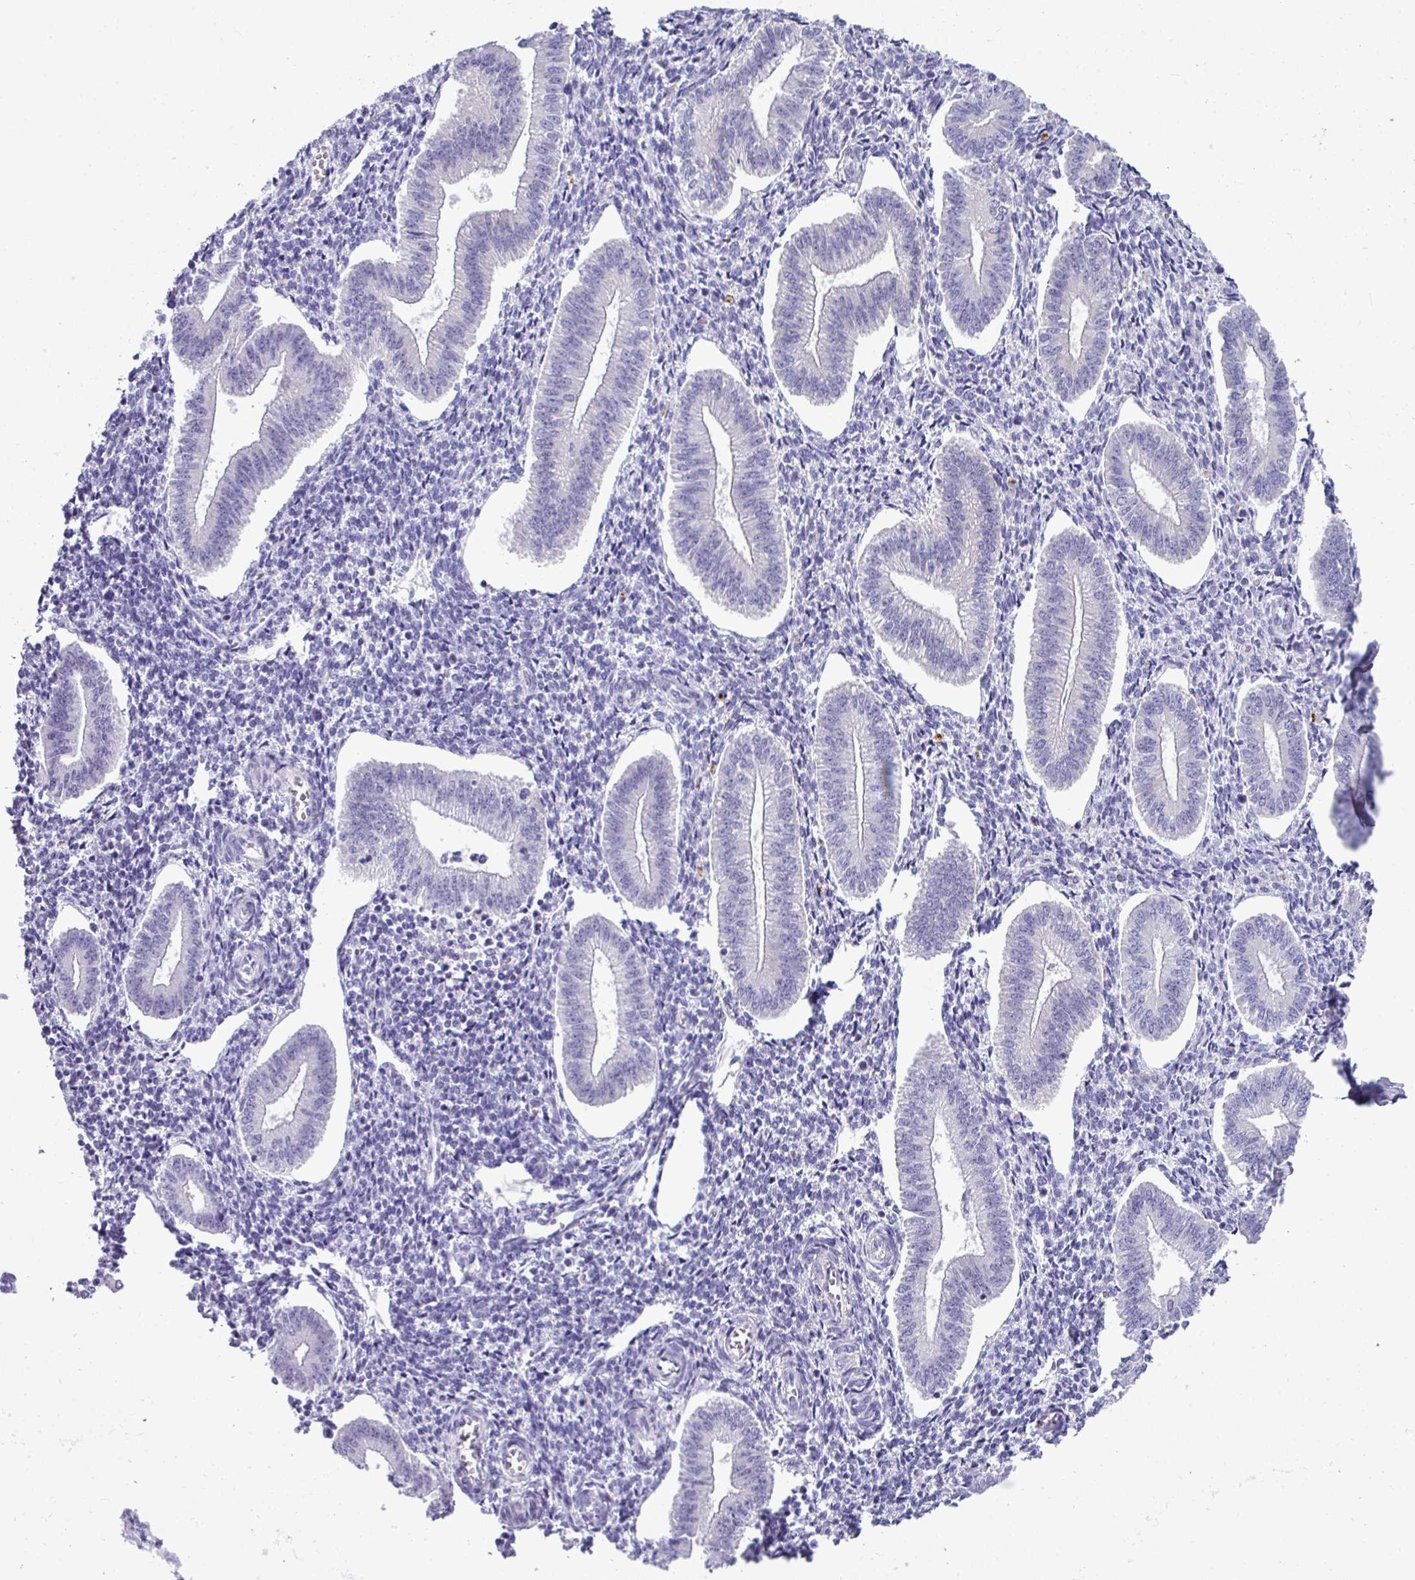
{"staining": {"intensity": "negative", "quantity": "none", "location": "none"}, "tissue": "endometrium", "cell_type": "Cells in endometrial stroma", "image_type": "normal", "snomed": [{"axis": "morphology", "description": "Normal tissue, NOS"}, {"axis": "topography", "description": "Endometrium"}], "caption": "This is a photomicrograph of immunohistochemistry staining of benign endometrium, which shows no staining in cells in endometrial stroma. (IHC, brightfield microscopy, high magnification).", "gene": "ABCC5", "patient": {"sex": "female", "age": 34}}